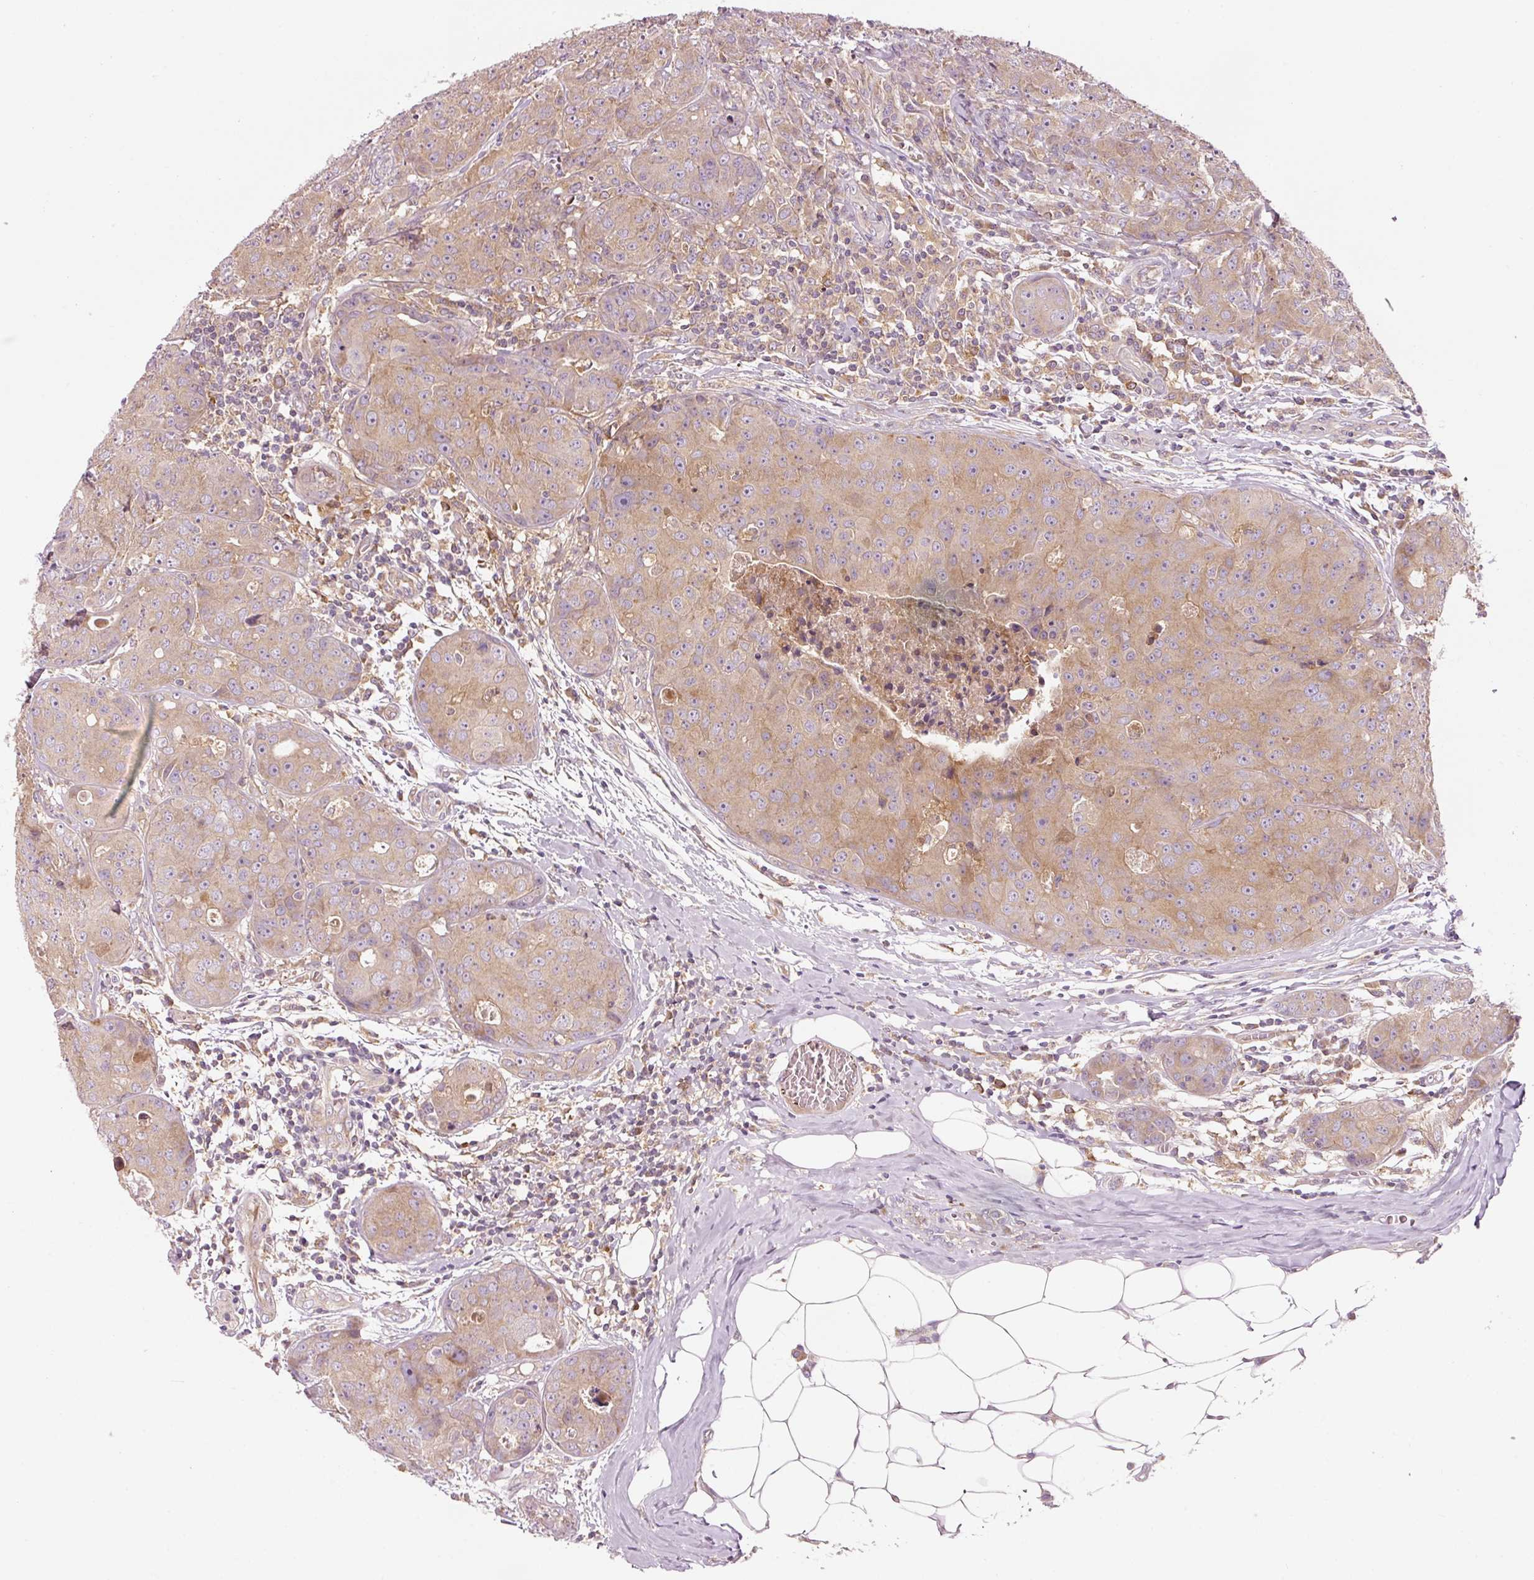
{"staining": {"intensity": "moderate", "quantity": ">75%", "location": "cytoplasmic/membranous"}, "tissue": "breast cancer", "cell_type": "Tumor cells", "image_type": "cancer", "snomed": [{"axis": "morphology", "description": "Duct carcinoma"}, {"axis": "topography", "description": "Breast"}], "caption": "Invasive ductal carcinoma (breast) tissue shows moderate cytoplasmic/membranous positivity in about >75% of tumor cells (Brightfield microscopy of DAB IHC at high magnification).", "gene": "NAPA", "patient": {"sex": "female", "age": 43}}